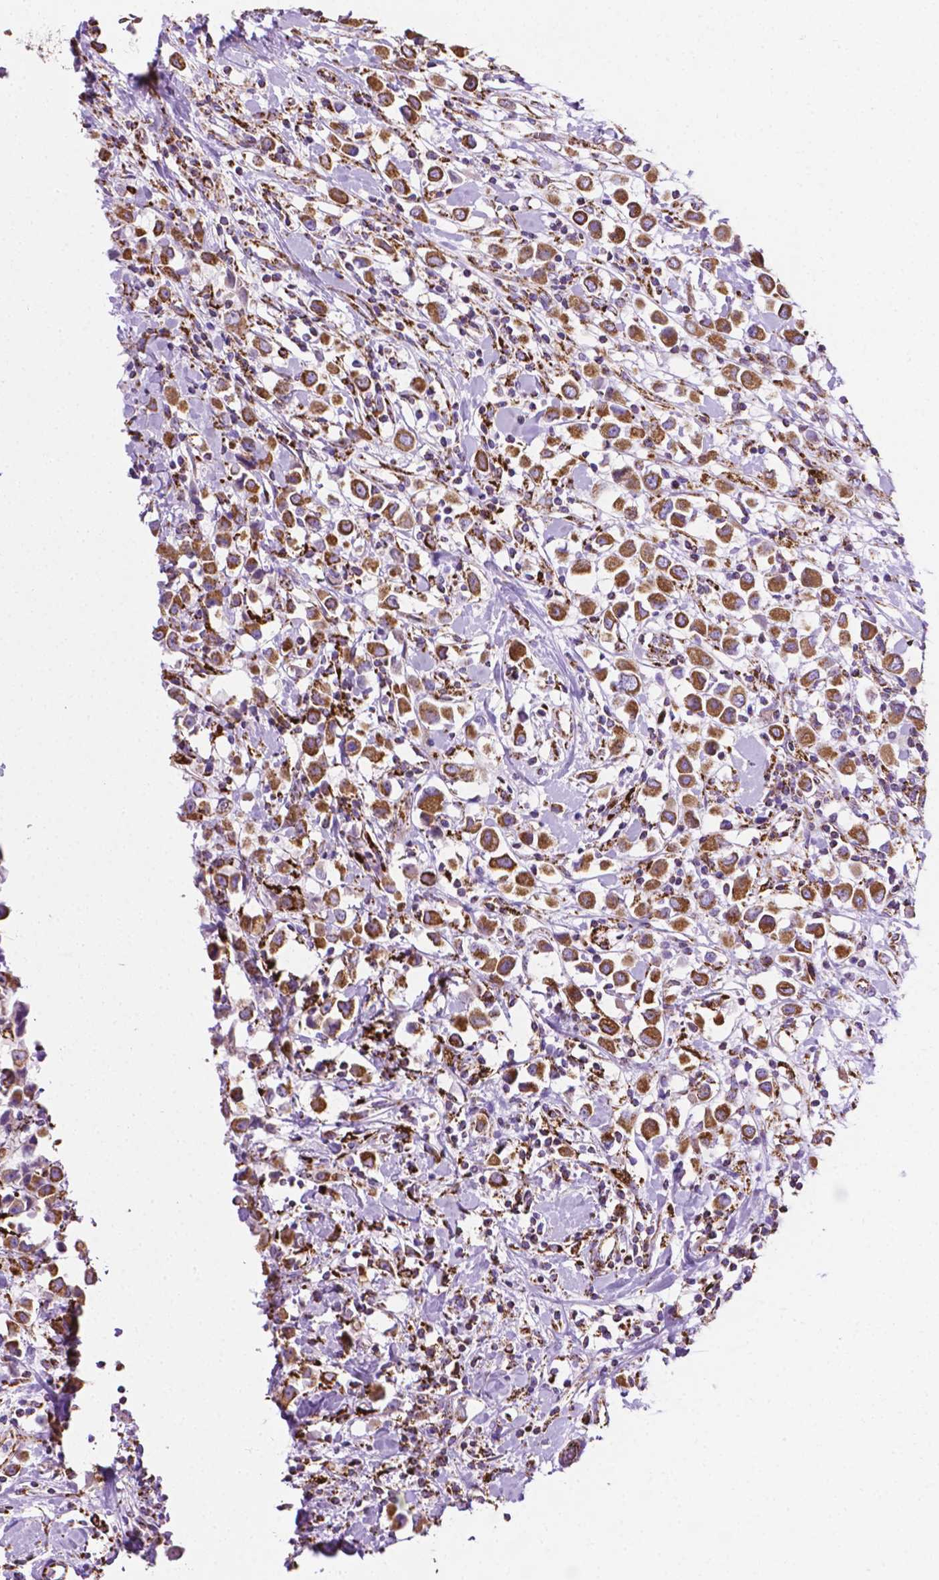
{"staining": {"intensity": "strong", "quantity": ">75%", "location": "cytoplasmic/membranous"}, "tissue": "breast cancer", "cell_type": "Tumor cells", "image_type": "cancer", "snomed": [{"axis": "morphology", "description": "Duct carcinoma"}, {"axis": "topography", "description": "Breast"}], "caption": "Brown immunohistochemical staining in intraductal carcinoma (breast) reveals strong cytoplasmic/membranous positivity in about >75% of tumor cells. The protein of interest is stained brown, and the nuclei are stained in blue (DAB (3,3'-diaminobenzidine) IHC with brightfield microscopy, high magnification).", "gene": "RMDN3", "patient": {"sex": "female", "age": 61}}